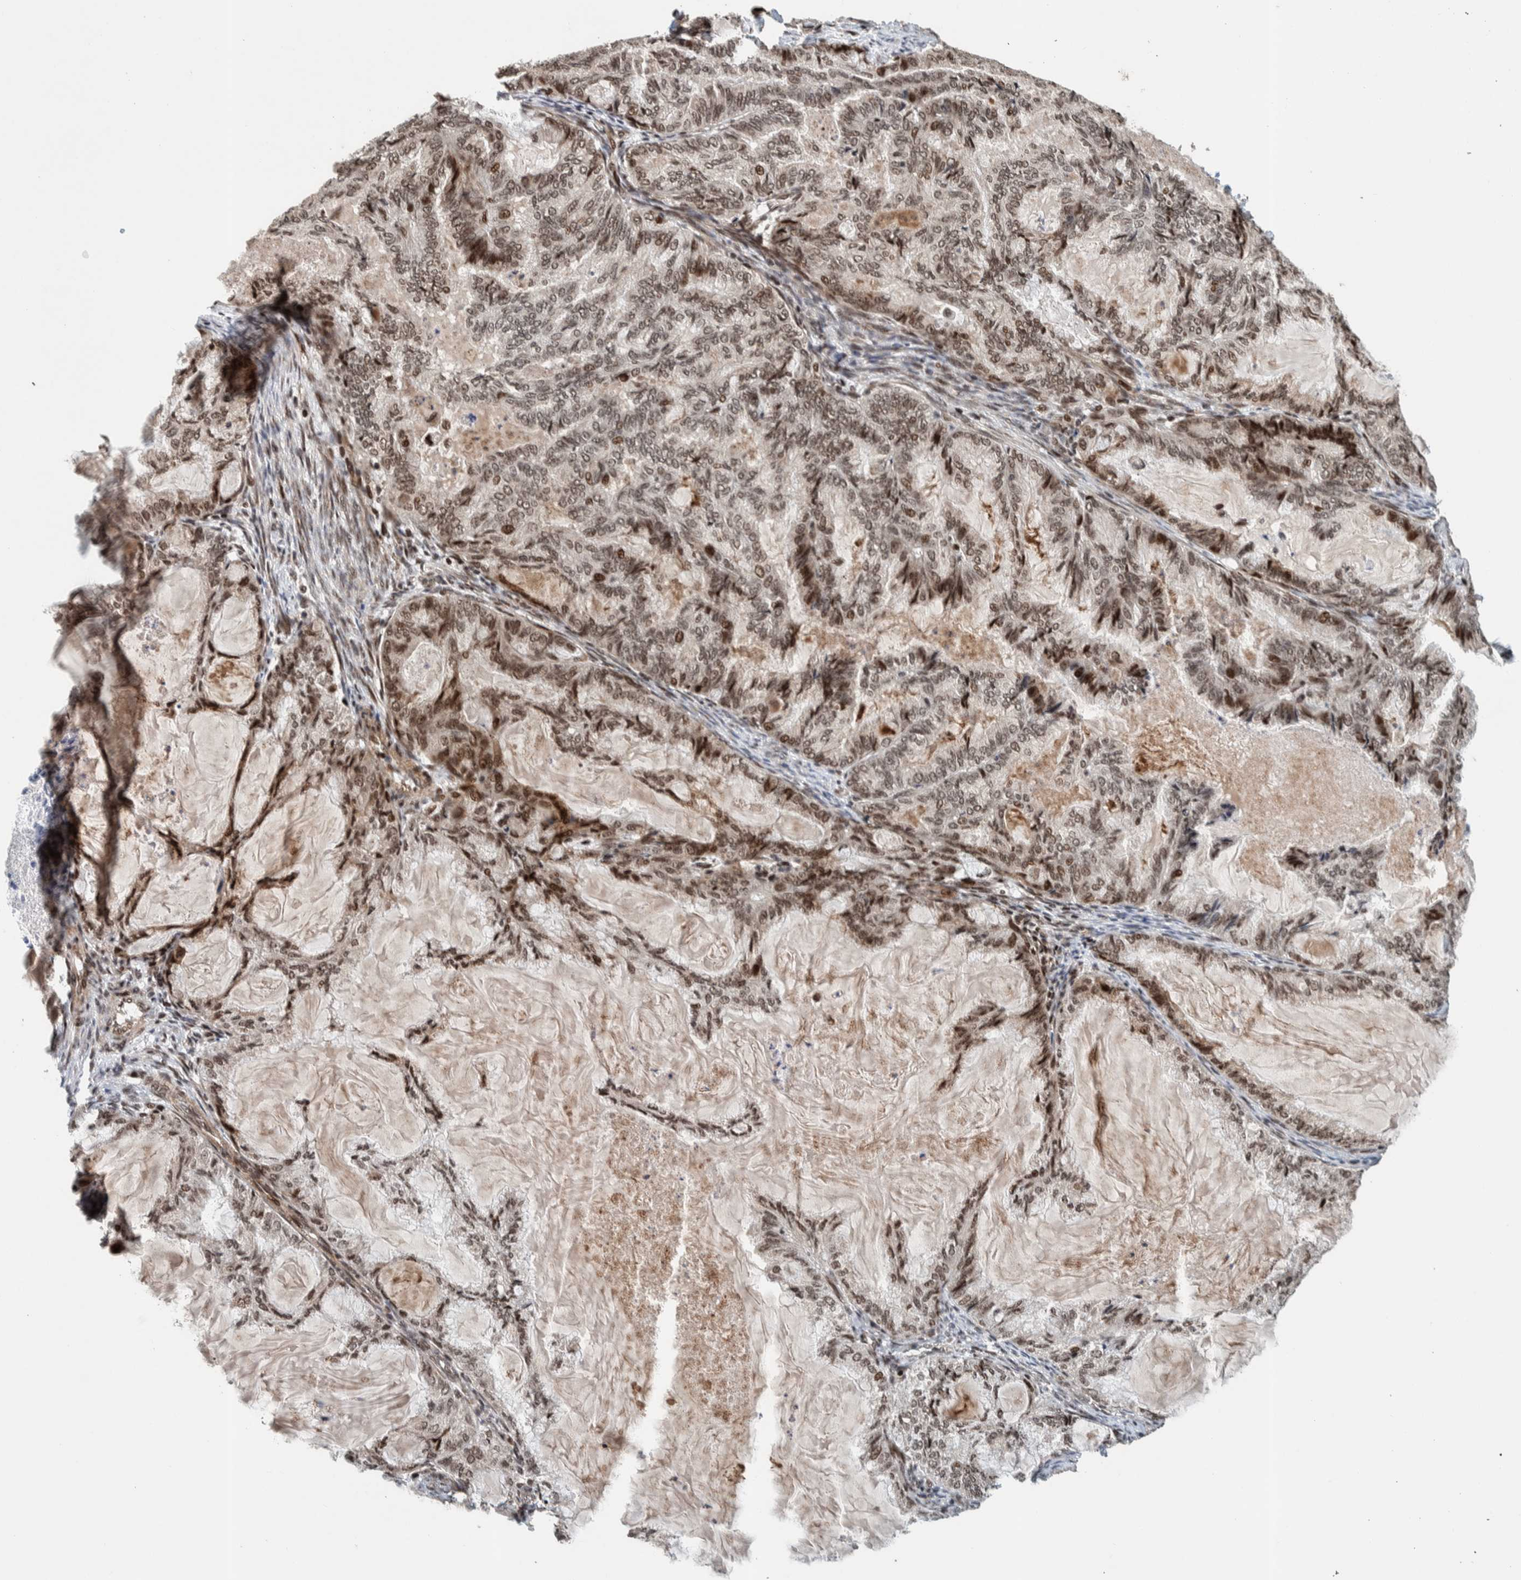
{"staining": {"intensity": "moderate", "quantity": "25%-75%", "location": "nuclear"}, "tissue": "endometrial cancer", "cell_type": "Tumor cells", "image_type": "cancer", "snomed": [{"axis": "morphology", "description": "Adenocarcinoma, NOS"}, {"axis": "topography", "description": "Endometrium"}], "caption": "Immunohistochemical staining of endometrial cancer (adenocarcinoma) exhibits moderate nuclear protein staining in about 25%-75% of tumor cells. (DAB = brown stain, brightfield microscopy at high magnification).", "gene": "CHD4", "patient": {"sex": "female", "age": 86}}